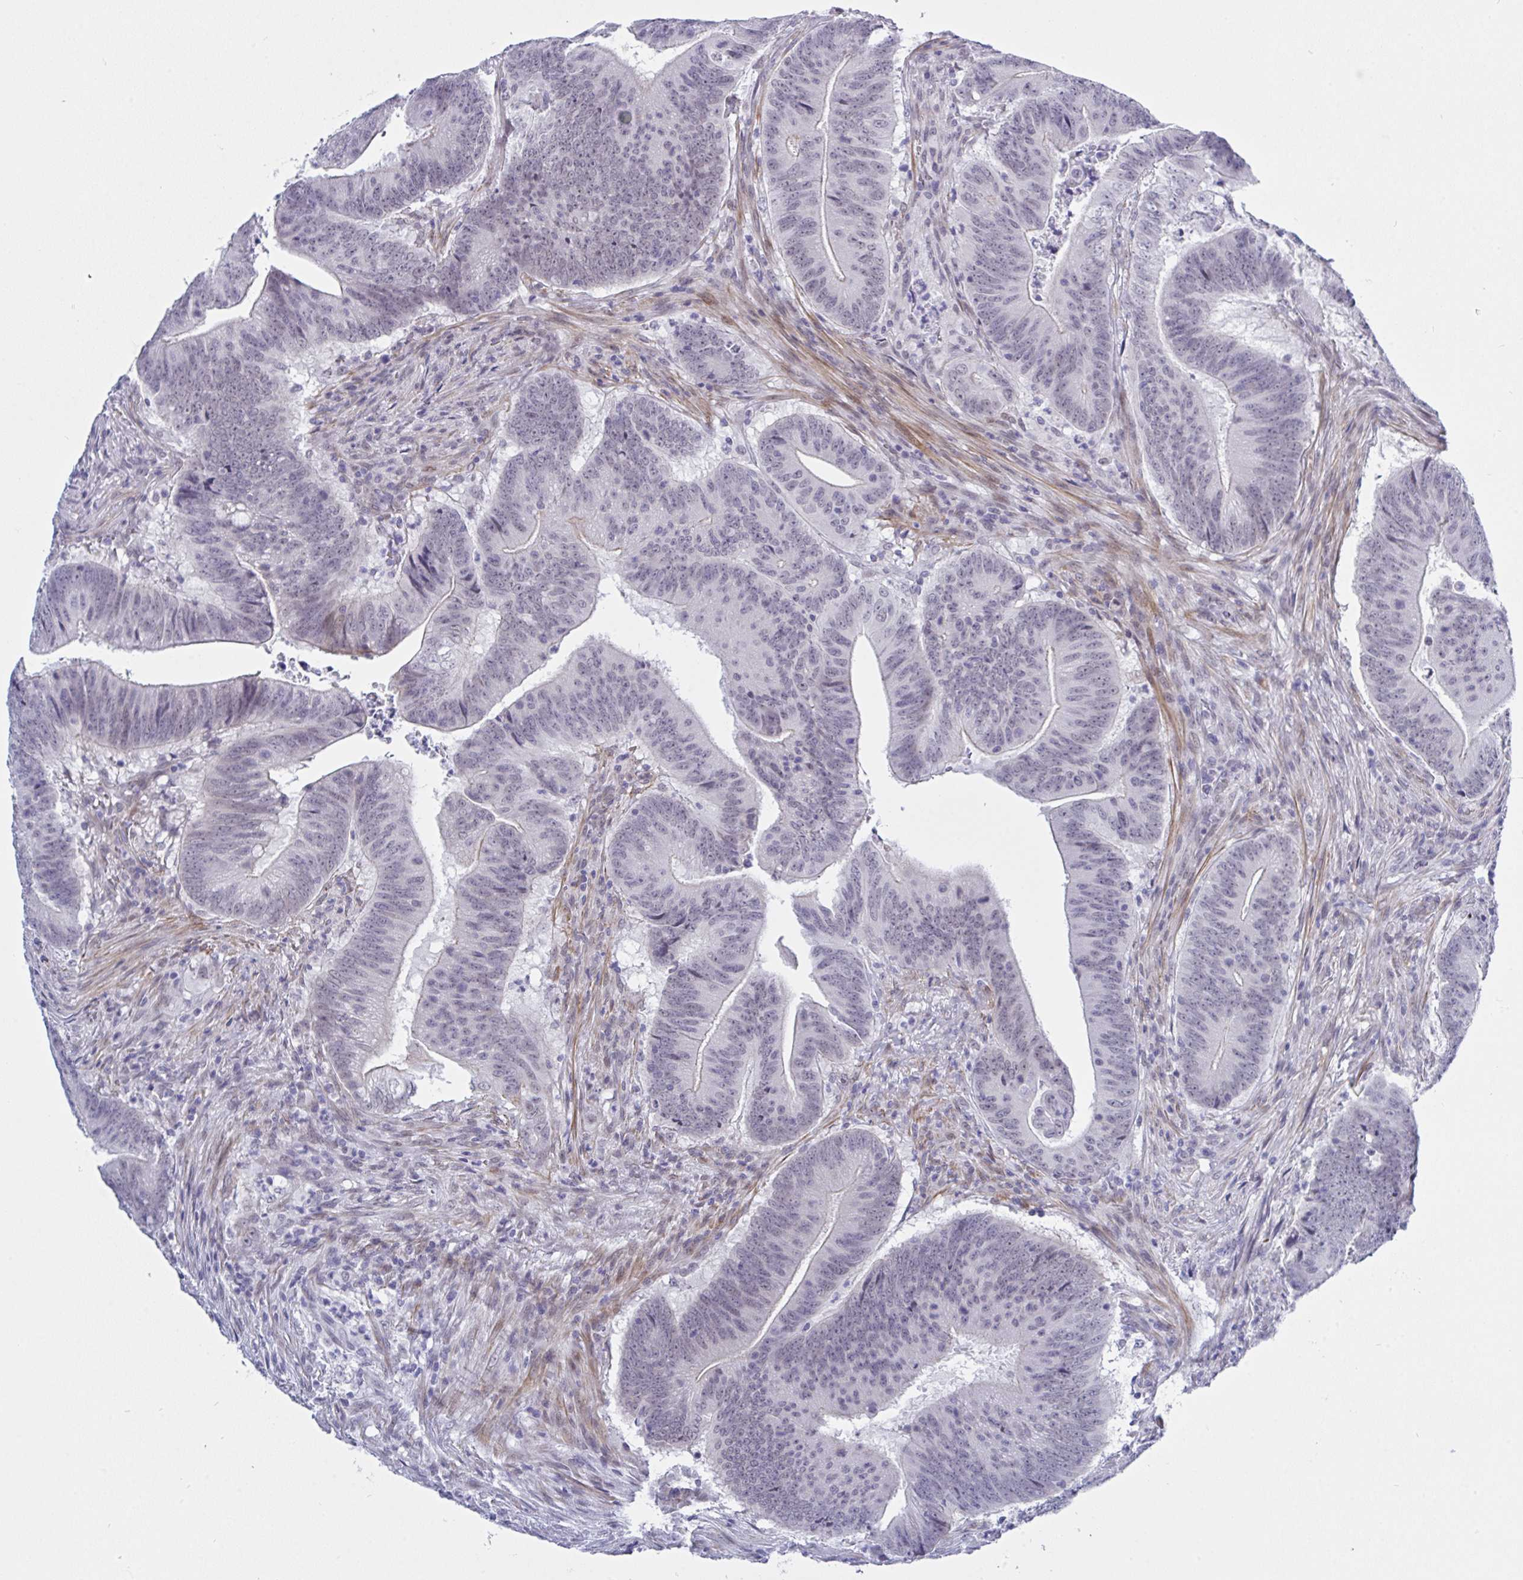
{"staining": {"intensity": "negative", "quantity": "none", "location": "none"}, "tissue": "colorectal cancer", "cell_type": "Tumor cells", "image_type": "cancer", "snomed": [{"axis": "morphology", "description": "Adenocarcinoma, NOS"}, {"axis": "topography", "description": "Colon"}], "caption": "There is no significant staining in tumor cells of colorectal cancer.", "gene": "FBXL22", "patient": {"sex": "female", "age": 87}}